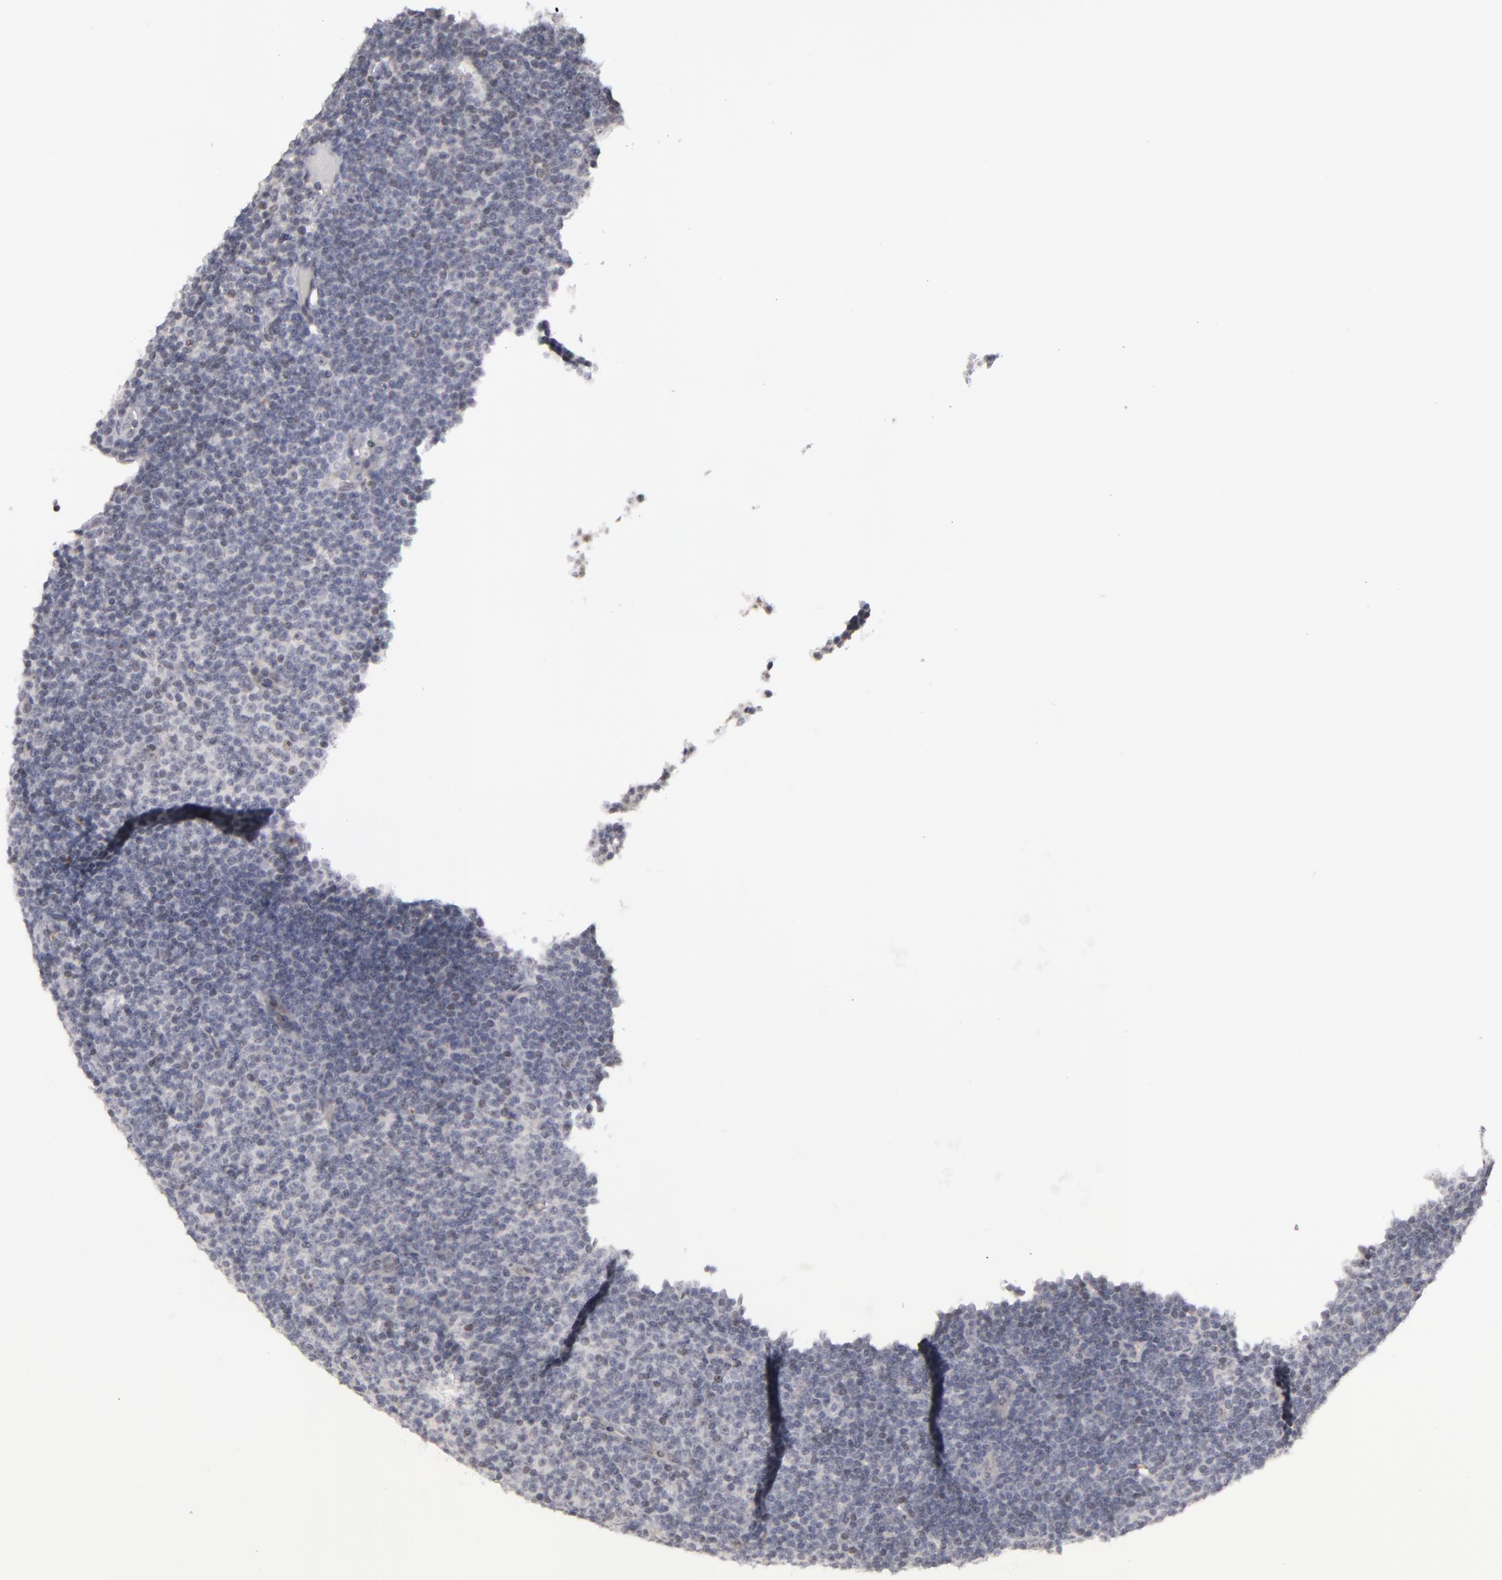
{"staining": {"intensity": "negative", "quantity": "none", "location": "none"}, "tissue": "lymphoma", "cell_type": "Tumor cells", "image_type": "cancer", "snomed": [{"axis": "morphology", "description": "Malignant lymphoma, non-Hodgkin's type, Low grade"}, {"axis": "topography", "description": "Lymph node"}], "caption": "This is an immunohistochemistry photomicrograph of human lymphoma. There is no staining in tumor cells.", "gene": "RRP7A", "patient": {"sex": "male", "age": 57}}